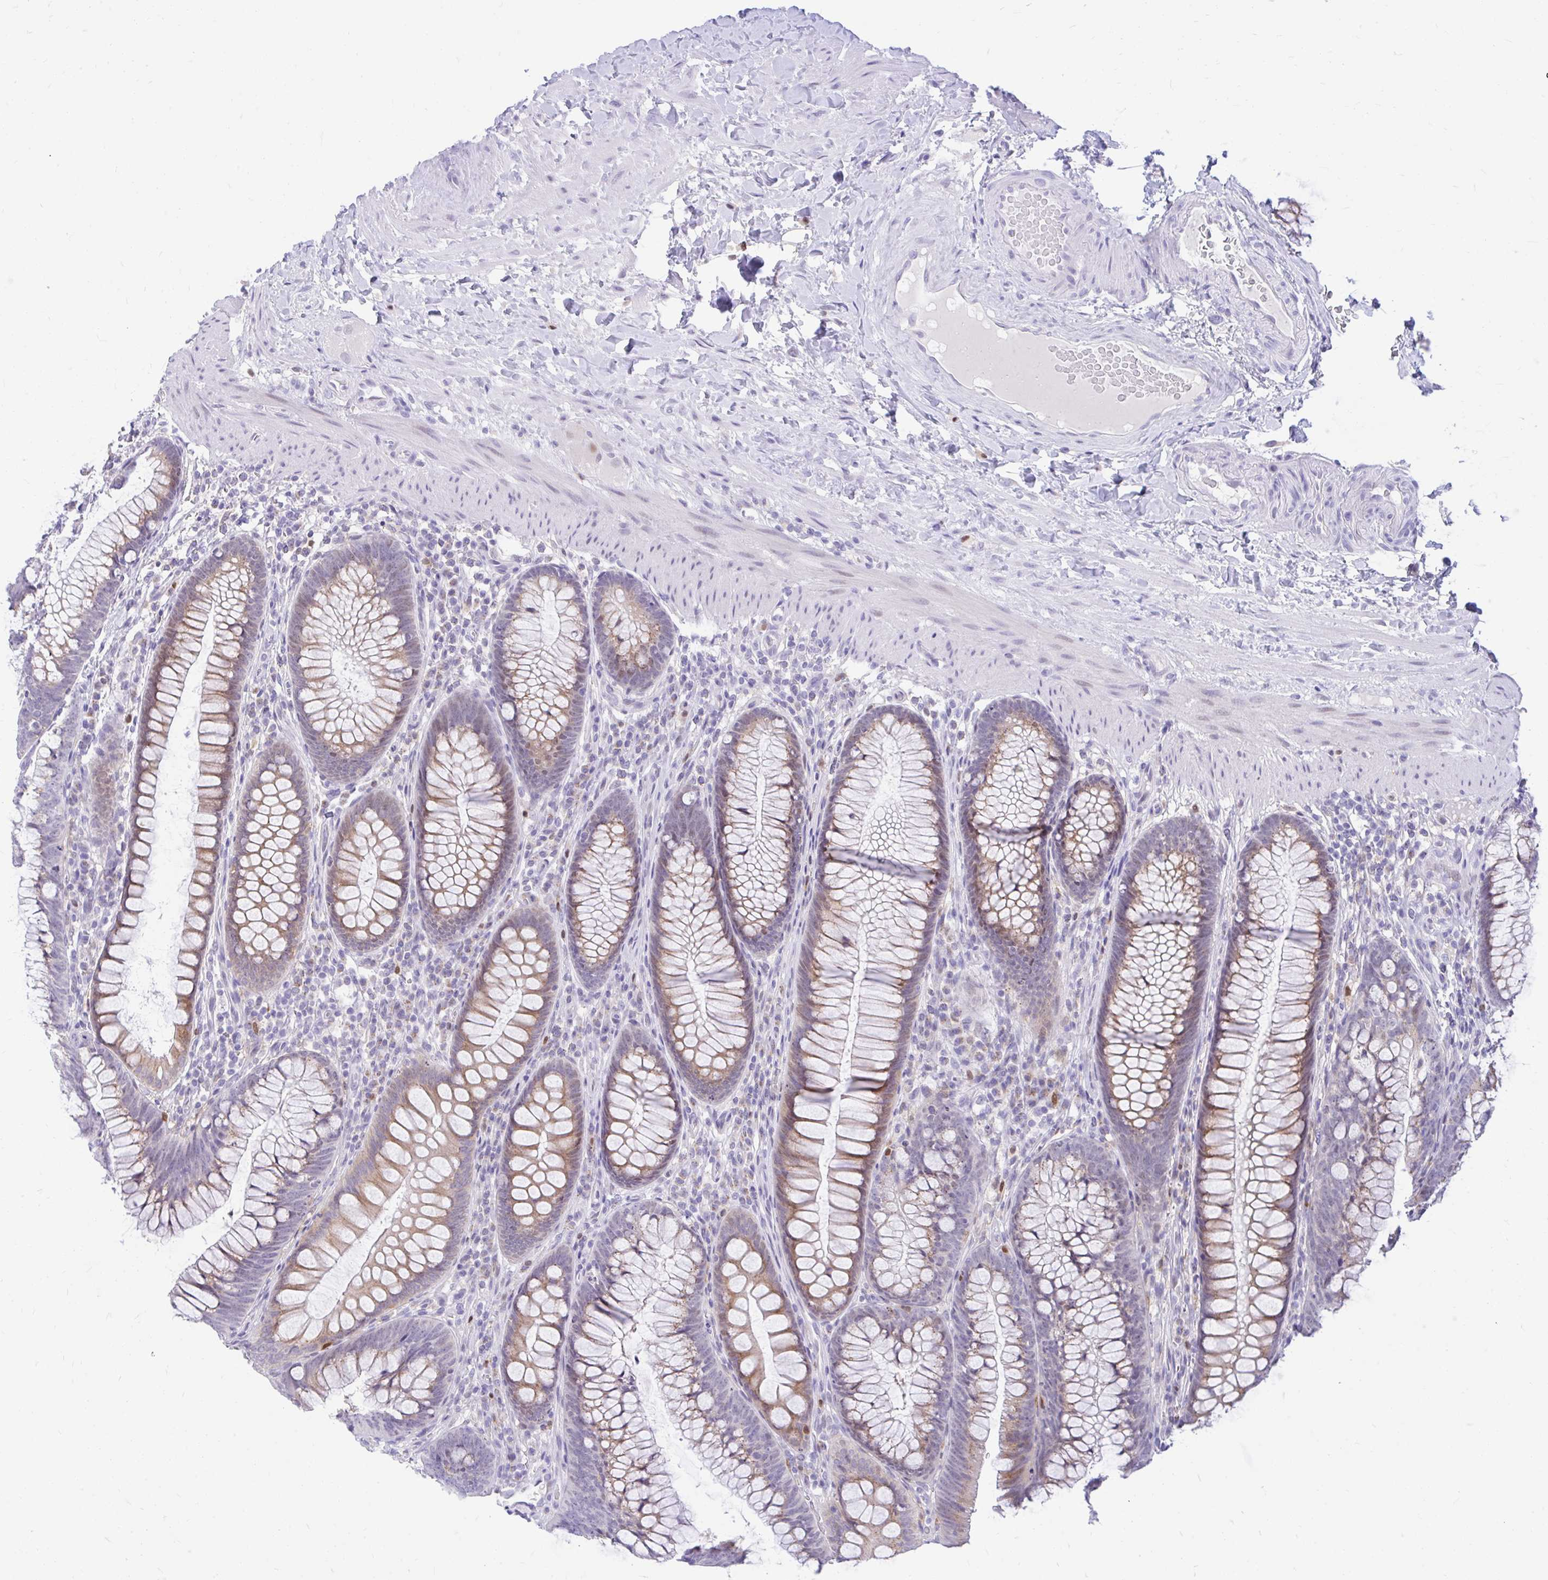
{"staining": {"intensity": "negative", "quantity": "none", "location": "none"}, "tissue": "colon", "cell_type": "Endothelial cells", "image_type": "normal", "snomed": [{"axis": "morphology", "description": "Normal tissue, NOS"}, {"axis": "morphology", "description": "Adenoma, NOS"}, {"axis": "topography", "description": "Soft tissue"}, {"axis": "topography", "description": "Colon"}], "caption": "Immunohistochemical staining of benign colon demonstrates no significant expression in endothelial cells.", "gene": "GLB1L2", "patient": {"sex": "male", "age": 47}}